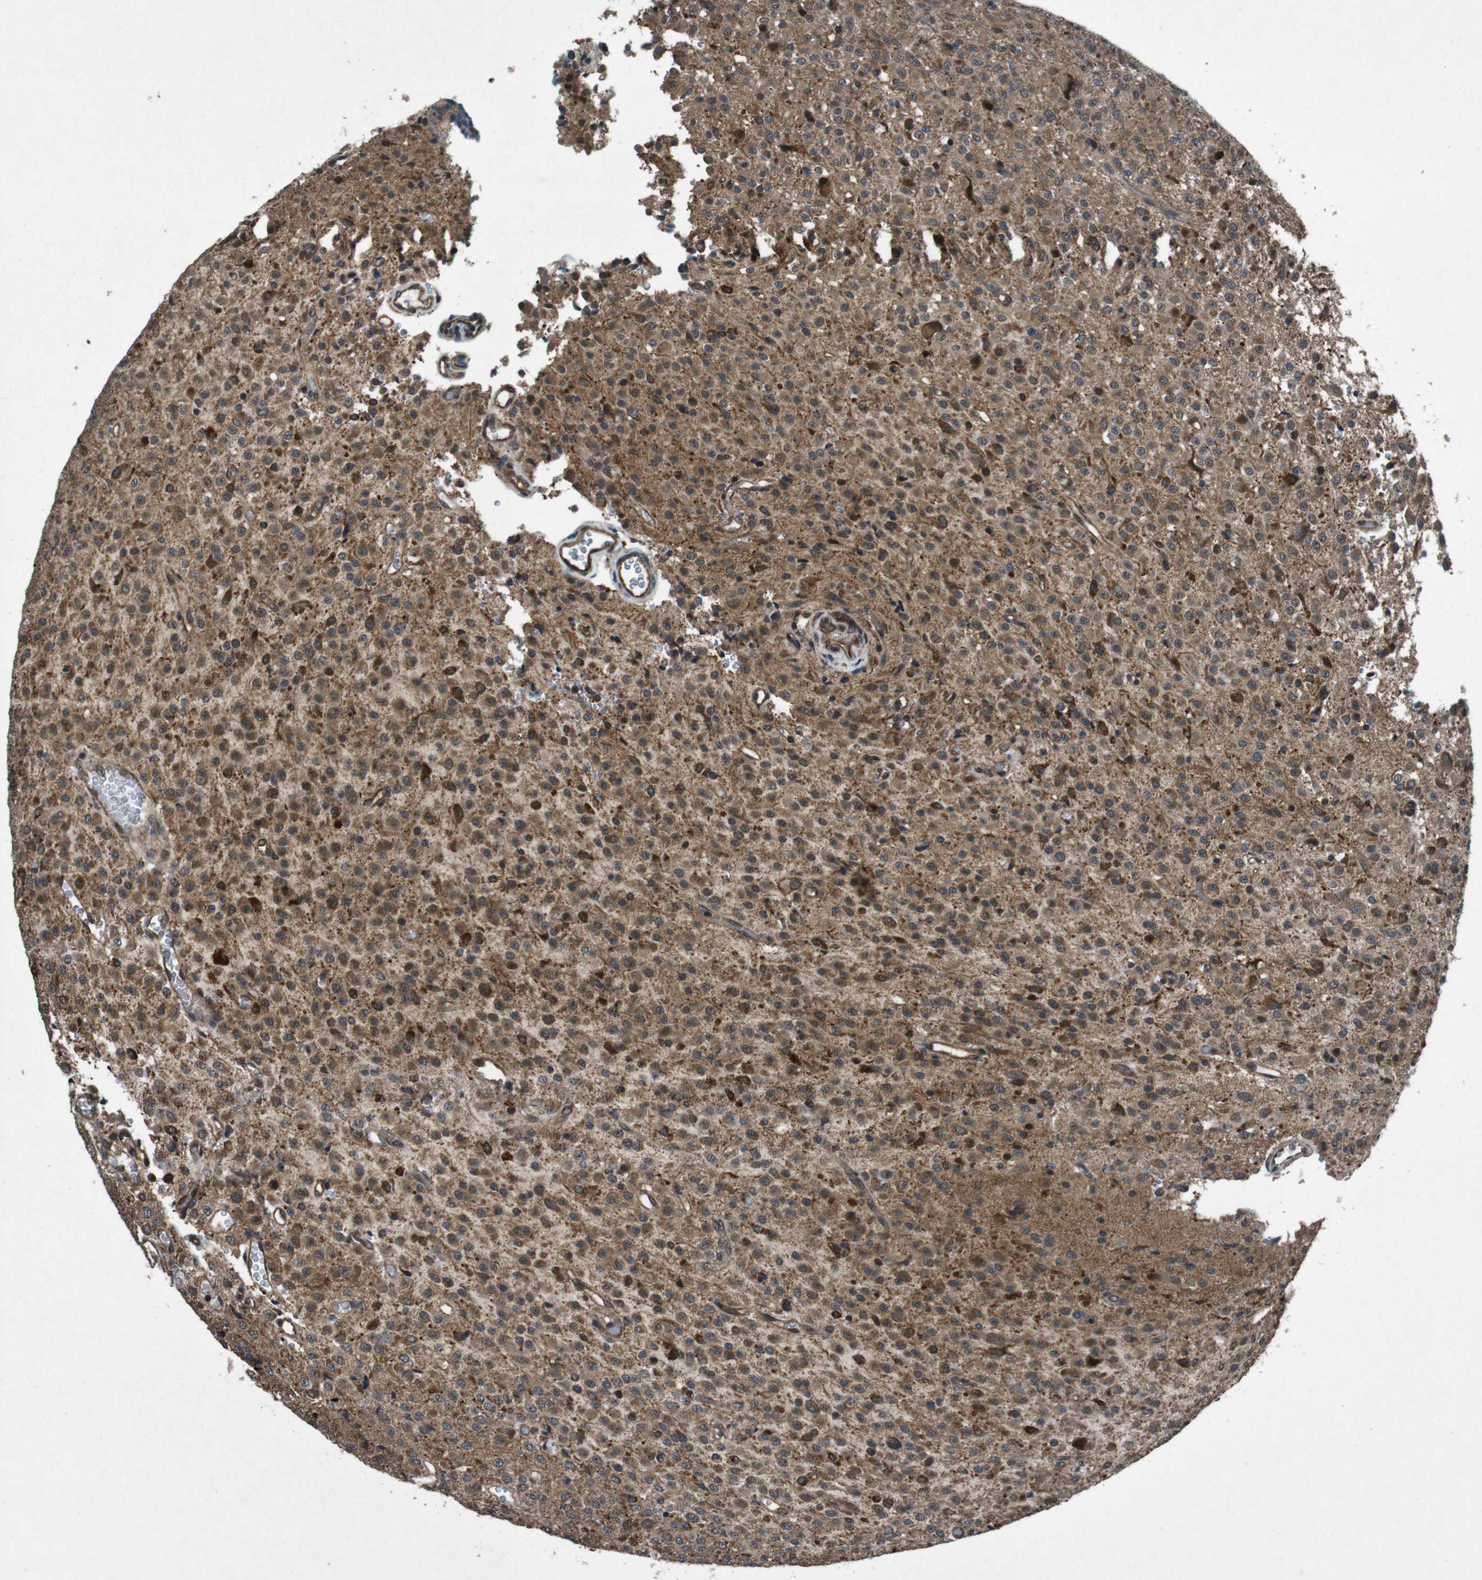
{"staining": {"intensity": "moderate", "quantity": ">75%", "location": "cytoplasmic/membranous"}, "tissue": "glioma", "cell_type": "Tumor cells", "image_type": "cancer", "snomed": [{"axis": "morphology", "description": "Glioma, malignant, Low grade"}, {"axis": "topography", "description": "Brain"}], "caption": "A brown stain labels moderate cytoplasmic/membranous expression of a protein in human malignant glioma (low-grade) tumor cells.", "gene": "SOCS1", "patient": {"sex": "male", "age": 38}}